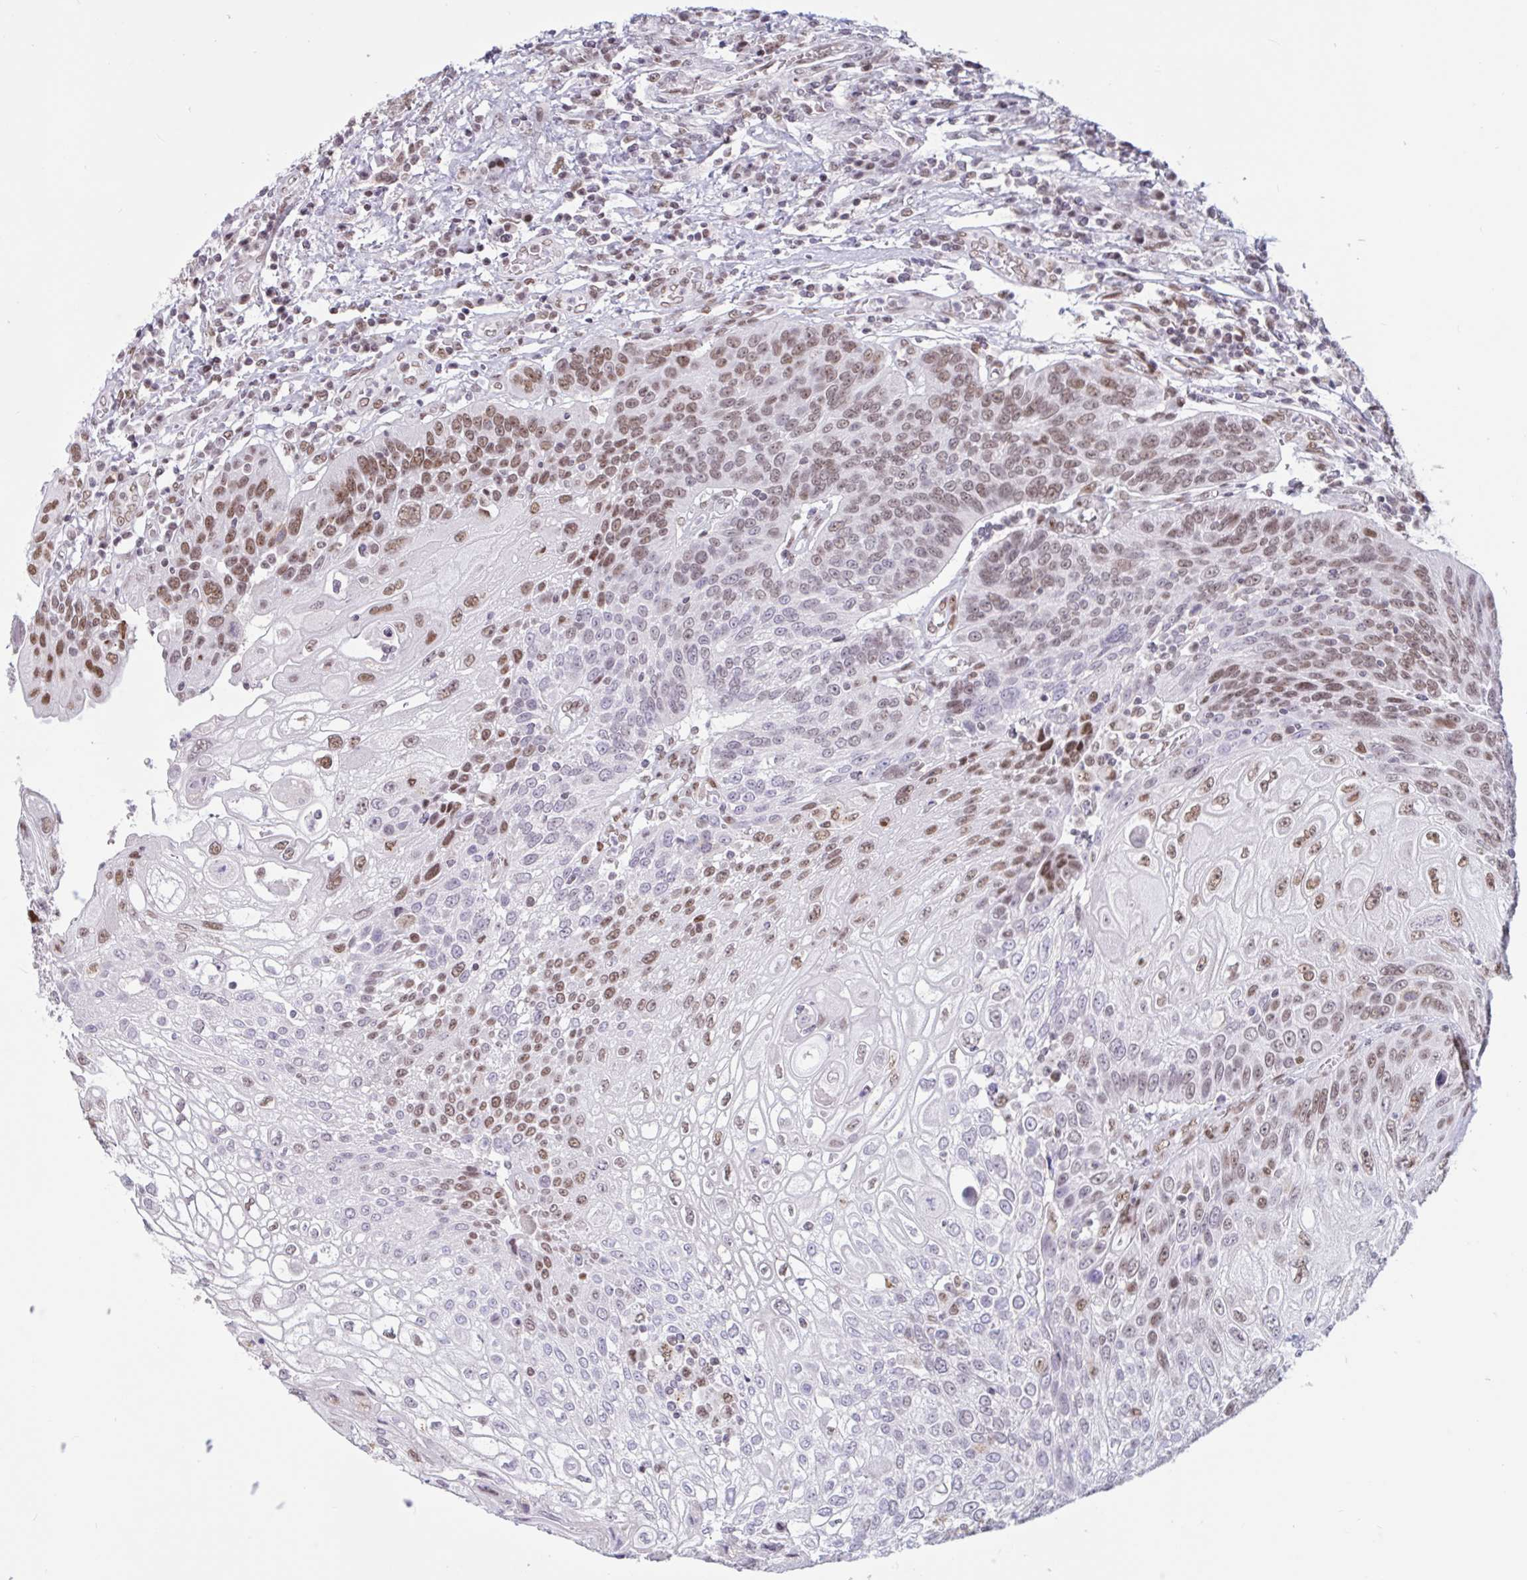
{"staining": {"intensity": "moderate", "quantity": "25%-75%", "location": "nuclear"}, "tissue": "urothelial cancer", "cell_type": "Tumor cells", "image_type": "cancer", "snomed": [{"axis": "morphology", "description": "Urothelial carcinoma, High grade"}, {"axis": "topography", "description": "Urinary bladder"}], "caption": "Protein expression analysis of urothelial cancer shows moderate nuclear positivity in approximately 25%-75% of tumor cells.", "gene": "CBFA2T2", "patient": {"sex": "female", "age": 70}}